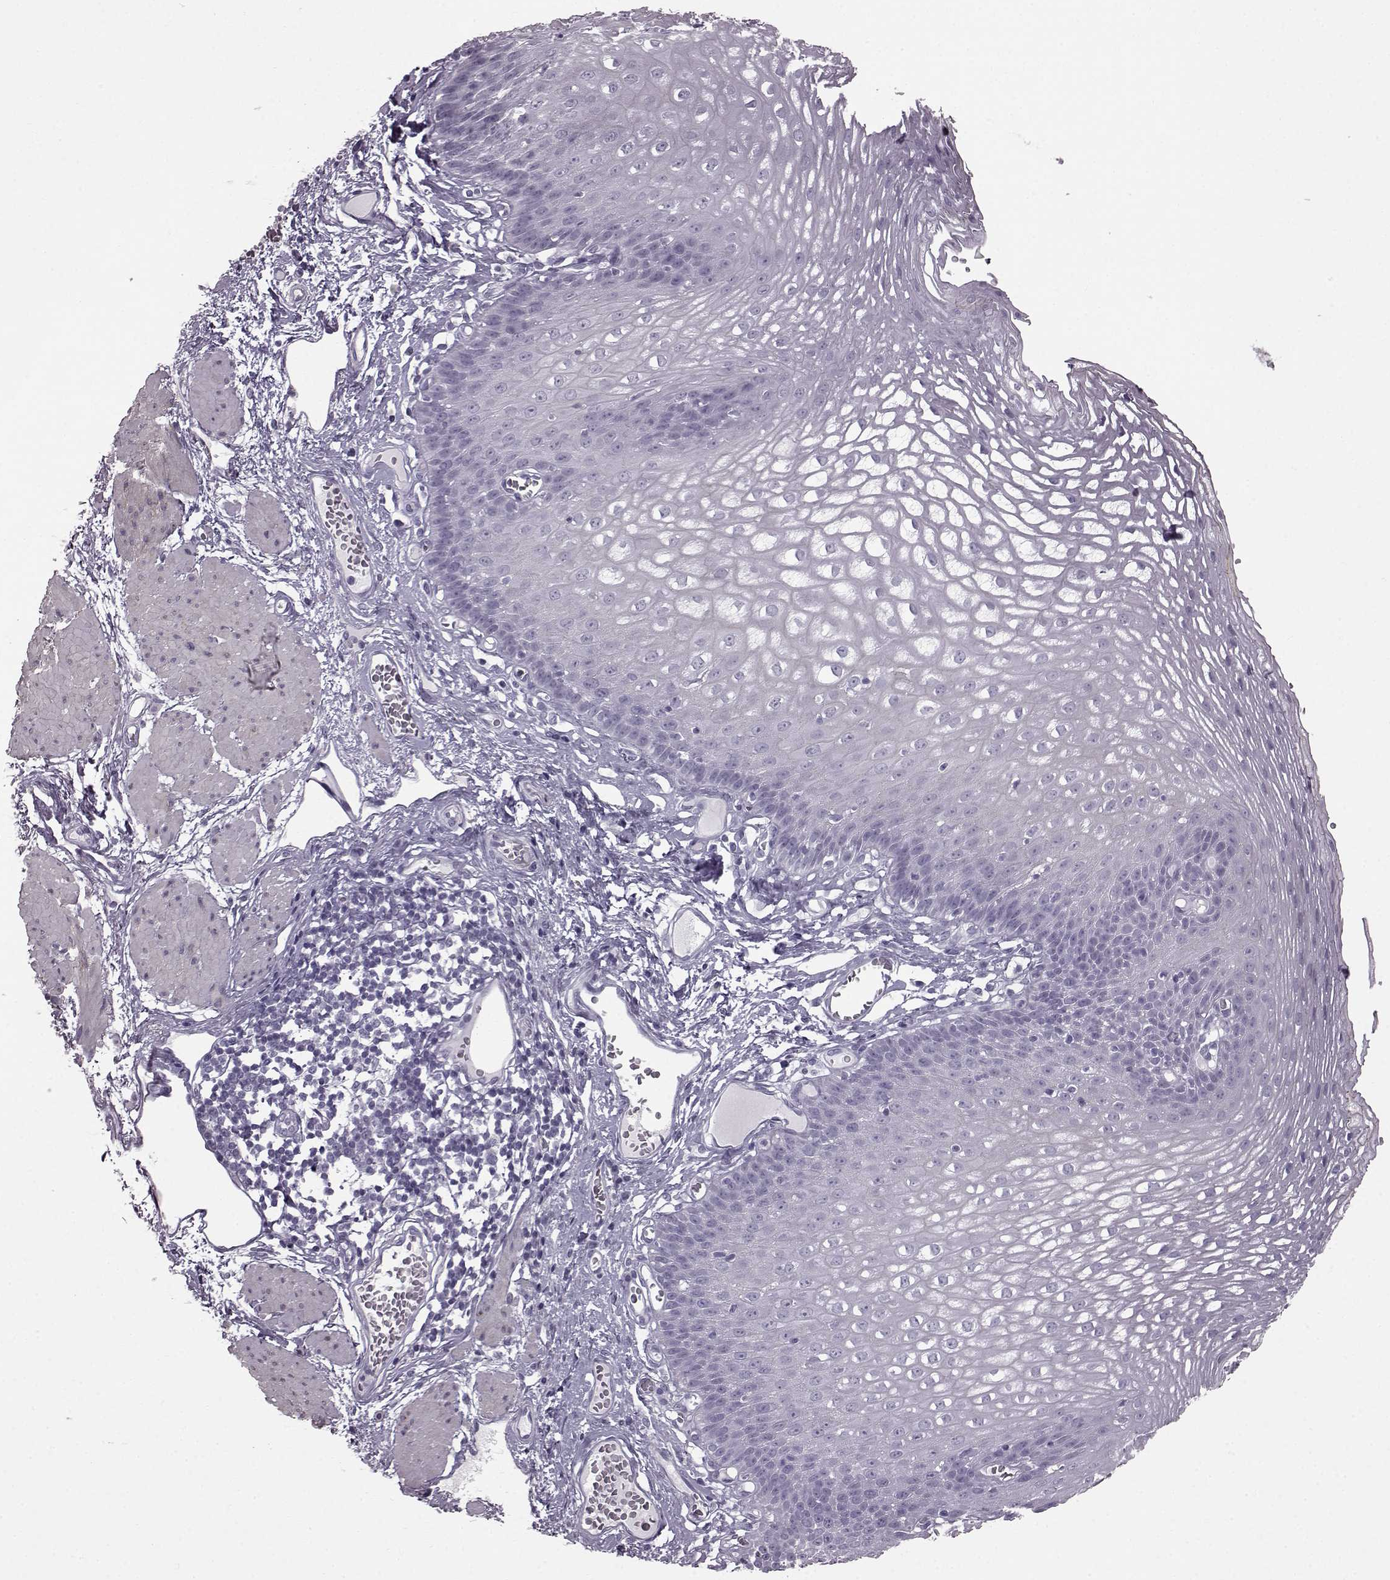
{"staining": {"intensity": "negative", "quantity": "none", "location": "none"}, "tissue": "esophagus", "cell_type": "Squamous epithelial cells", "image_type": "normal", "snomed": [{"axis": "morphology", "description": "Normal tissue, NOS"}, {"axis": "topography", "description": "Esophagus"}], "caption": "Esophagus stained for a protein using immunohistochemistry (IHC) shows no positivity squamous epithelial cells.", "gene": "SLC28A2", "patient": {"sex": "male", "age": 72}}